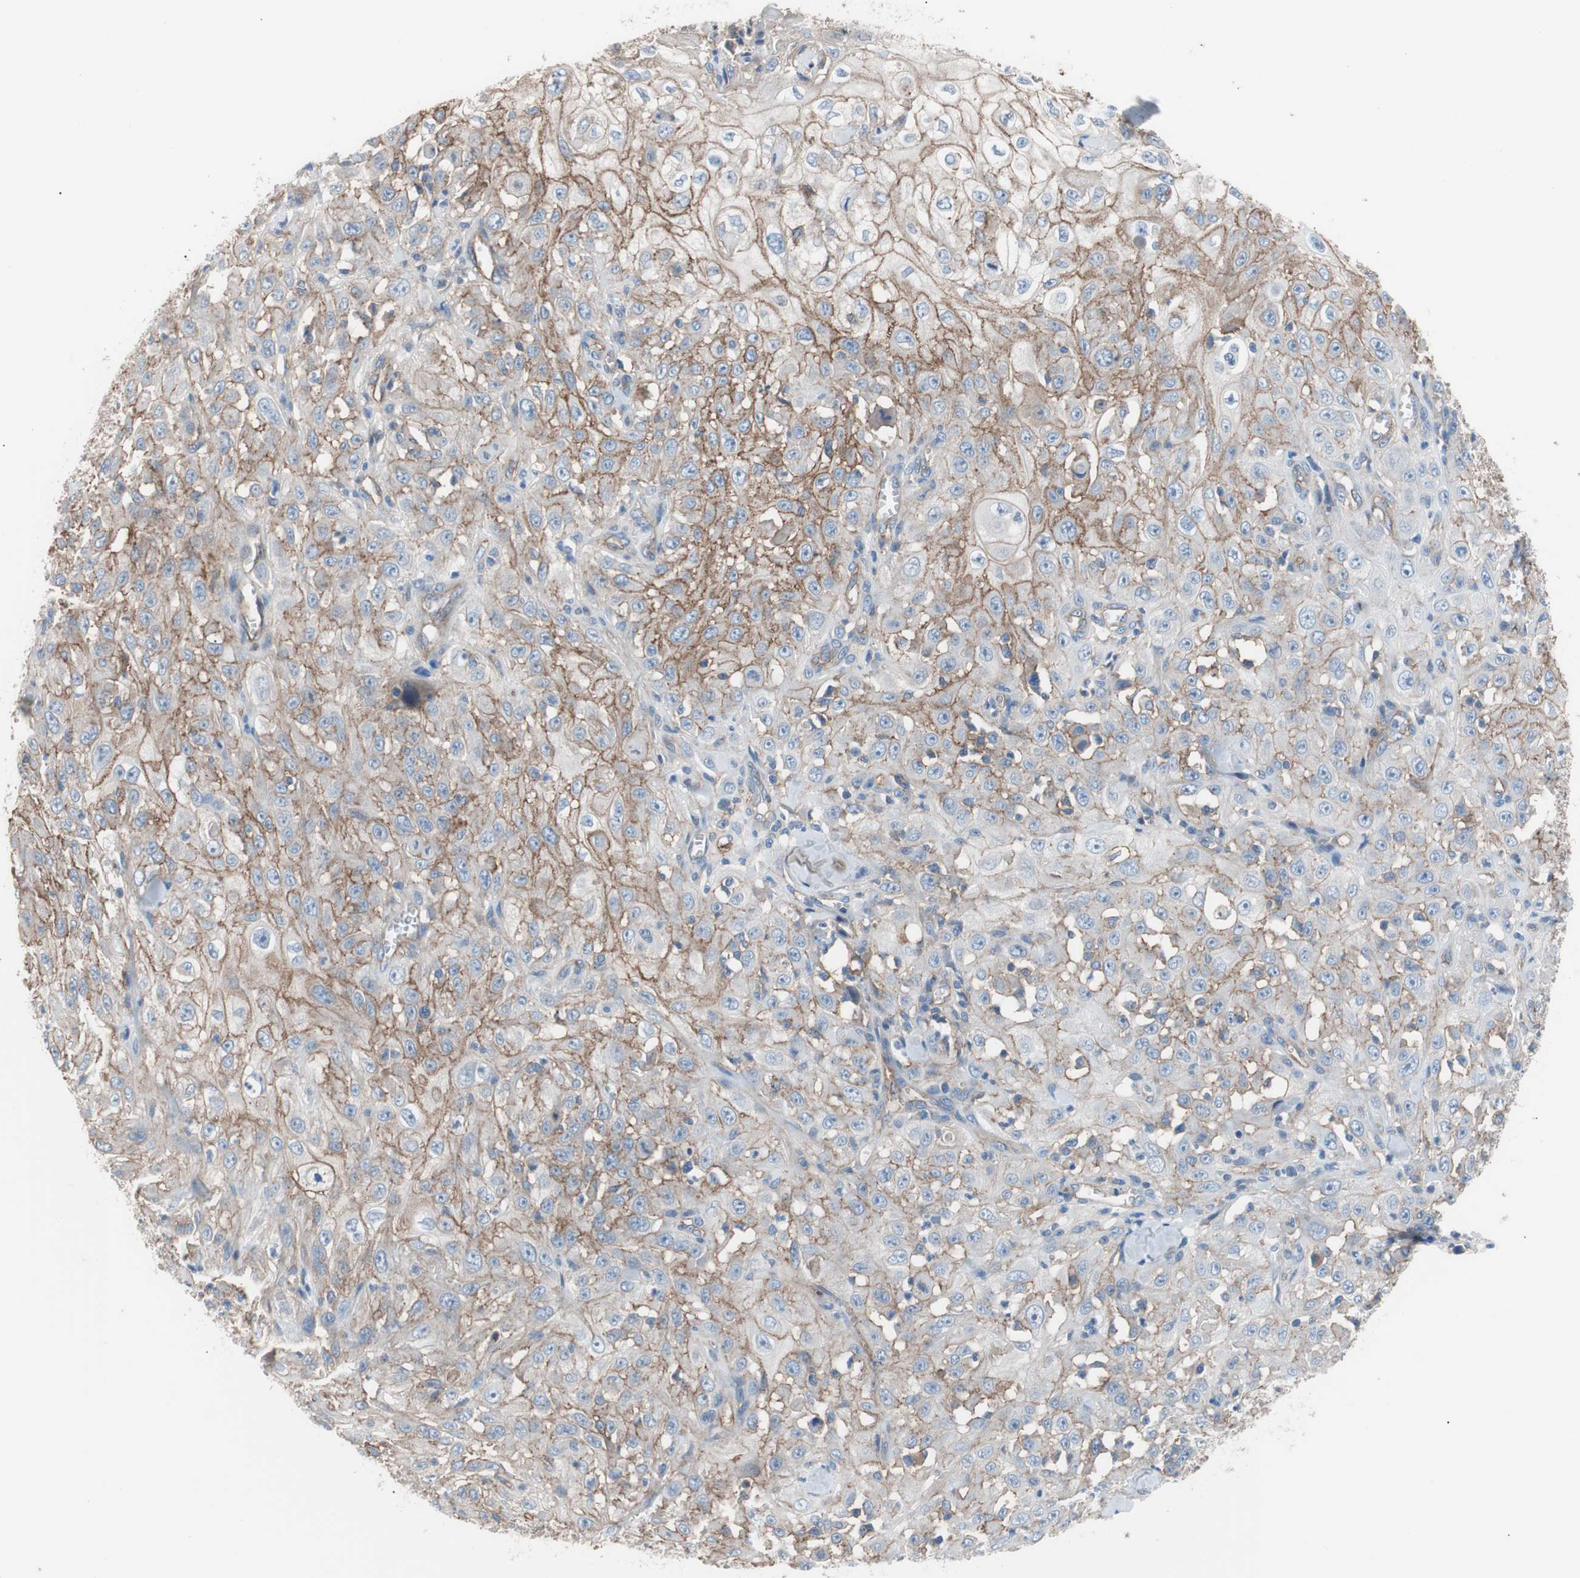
{"staining": {"intensity": "moderate", "quantity": "25%-75%", "location": "cytoplasmic/membranous"}, "tissue": "skin cancer", "cell_type": "Tumor cells", "image_type": "cancer", "snomed": [{"axis": "morphology", "description": "Squamous cell carcinoma, NOS"}, {"axis": "morphology", "description": "Squamous cell carcinoma, metastatic, NOS"}, {"axis": "topography", "description": "Skin"}, {"axis": "topography", "description": "Lymph node"}], "caption": "This is an image of immunohistochemistry (IHC) staining of skin squamous cell carcinoma, which shows moderate positivity in the cytoplasmic/membranous of tumor cells.", "gene": "CD81", "patient": {"sex": "male", "age": 75}}